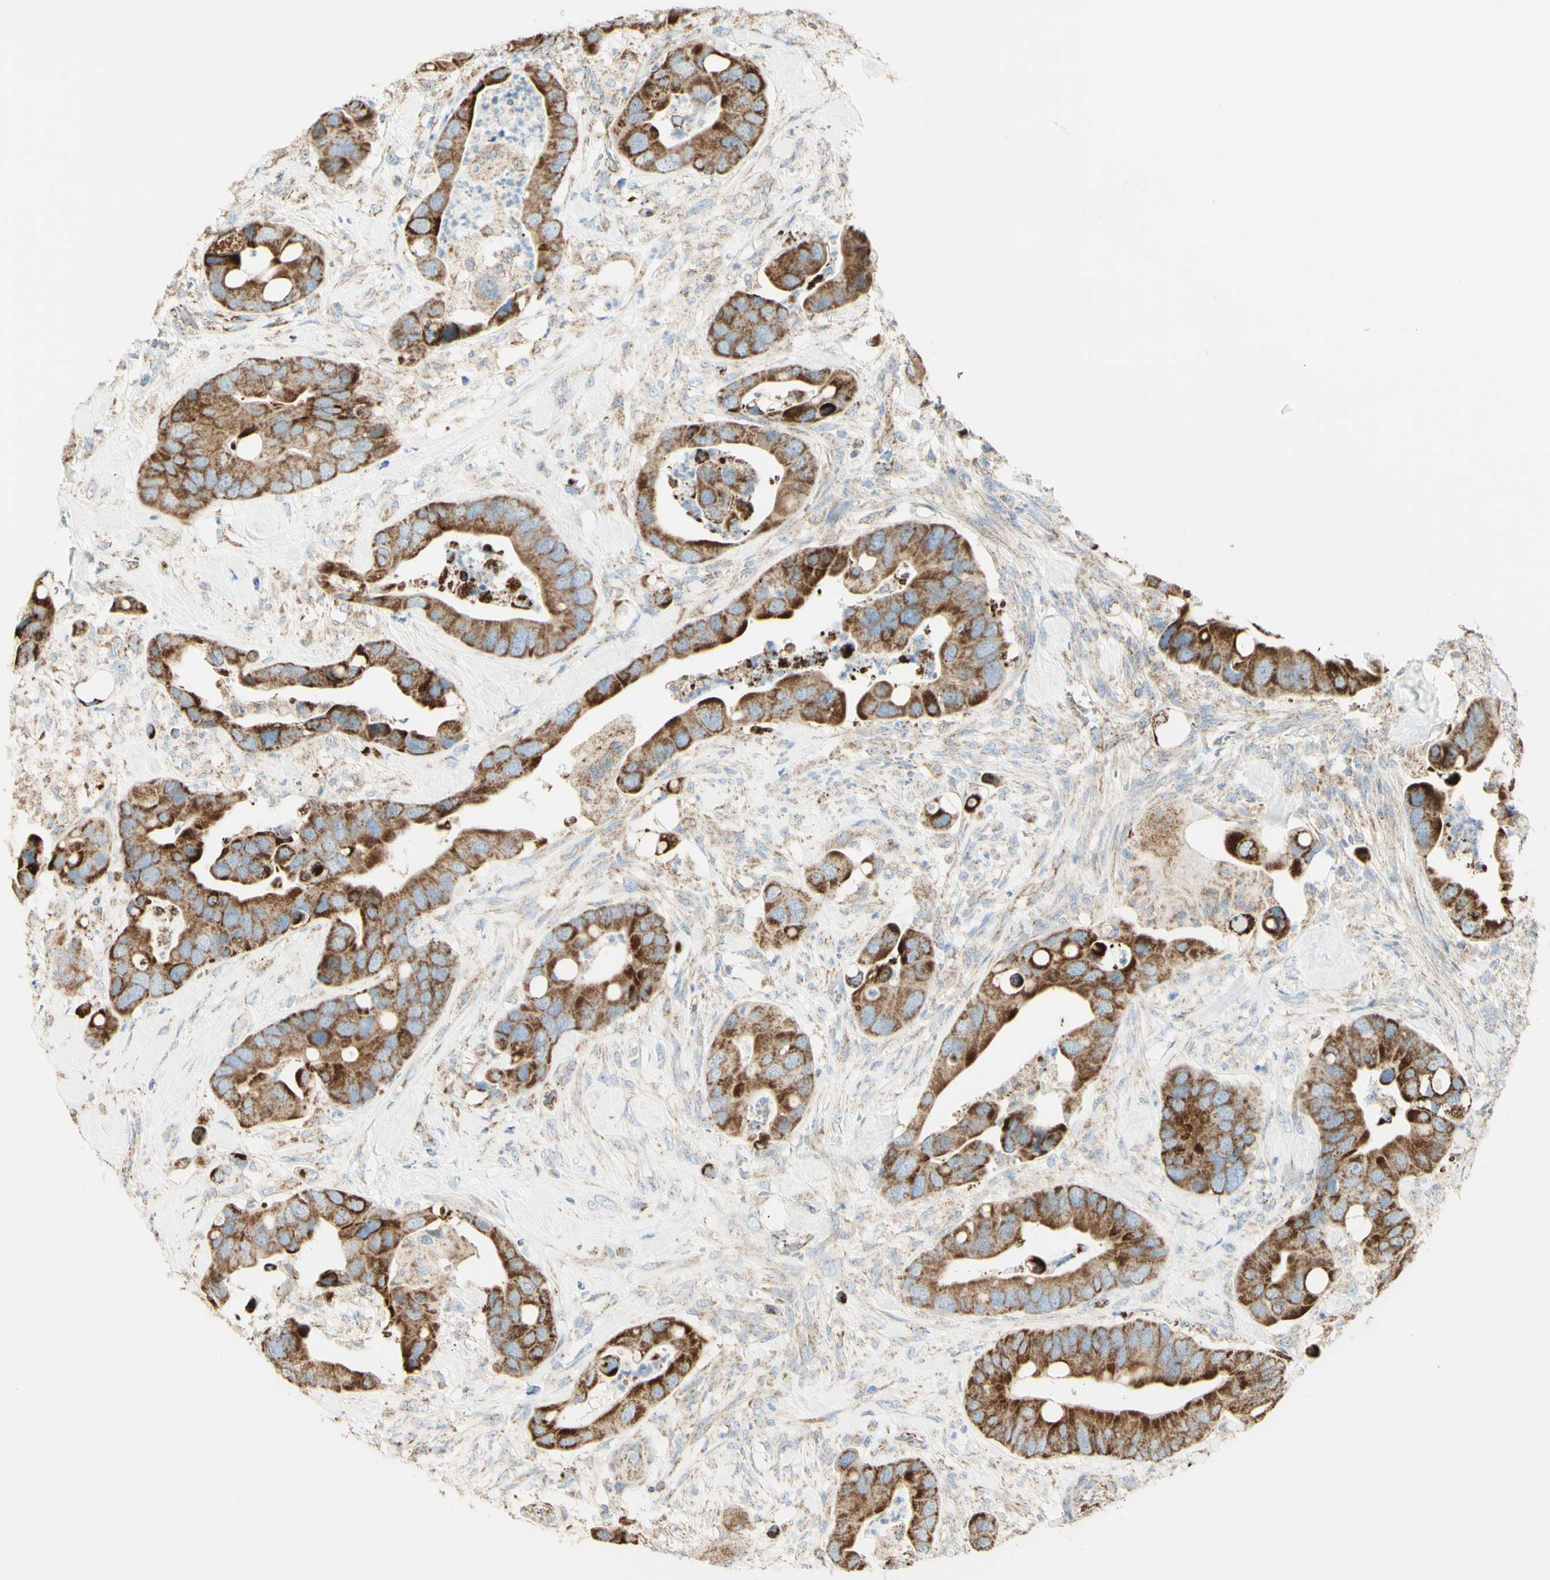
{"staining": {"intensity": "strong", "quantity": ">75%", "location": "cytoplasmic/membranous"}, "tissue": "colorectal cancer", "cell_type": "Tumor cells", "image_type": "cancer", "snomed": [{"axis": "morphology", "description": "Adenocarcinoma, NOS"}, {"axis": "topography", "description": "Rectum"}], "caption": "The image exhibits staining of colorectal cancer (adenocarcinoma), revealing strong cytoplasmic/membranous protein positivity (brown color) within tumor cells.", "gene": "LETM1", "patient": {"sex": "female", "age": 57}}